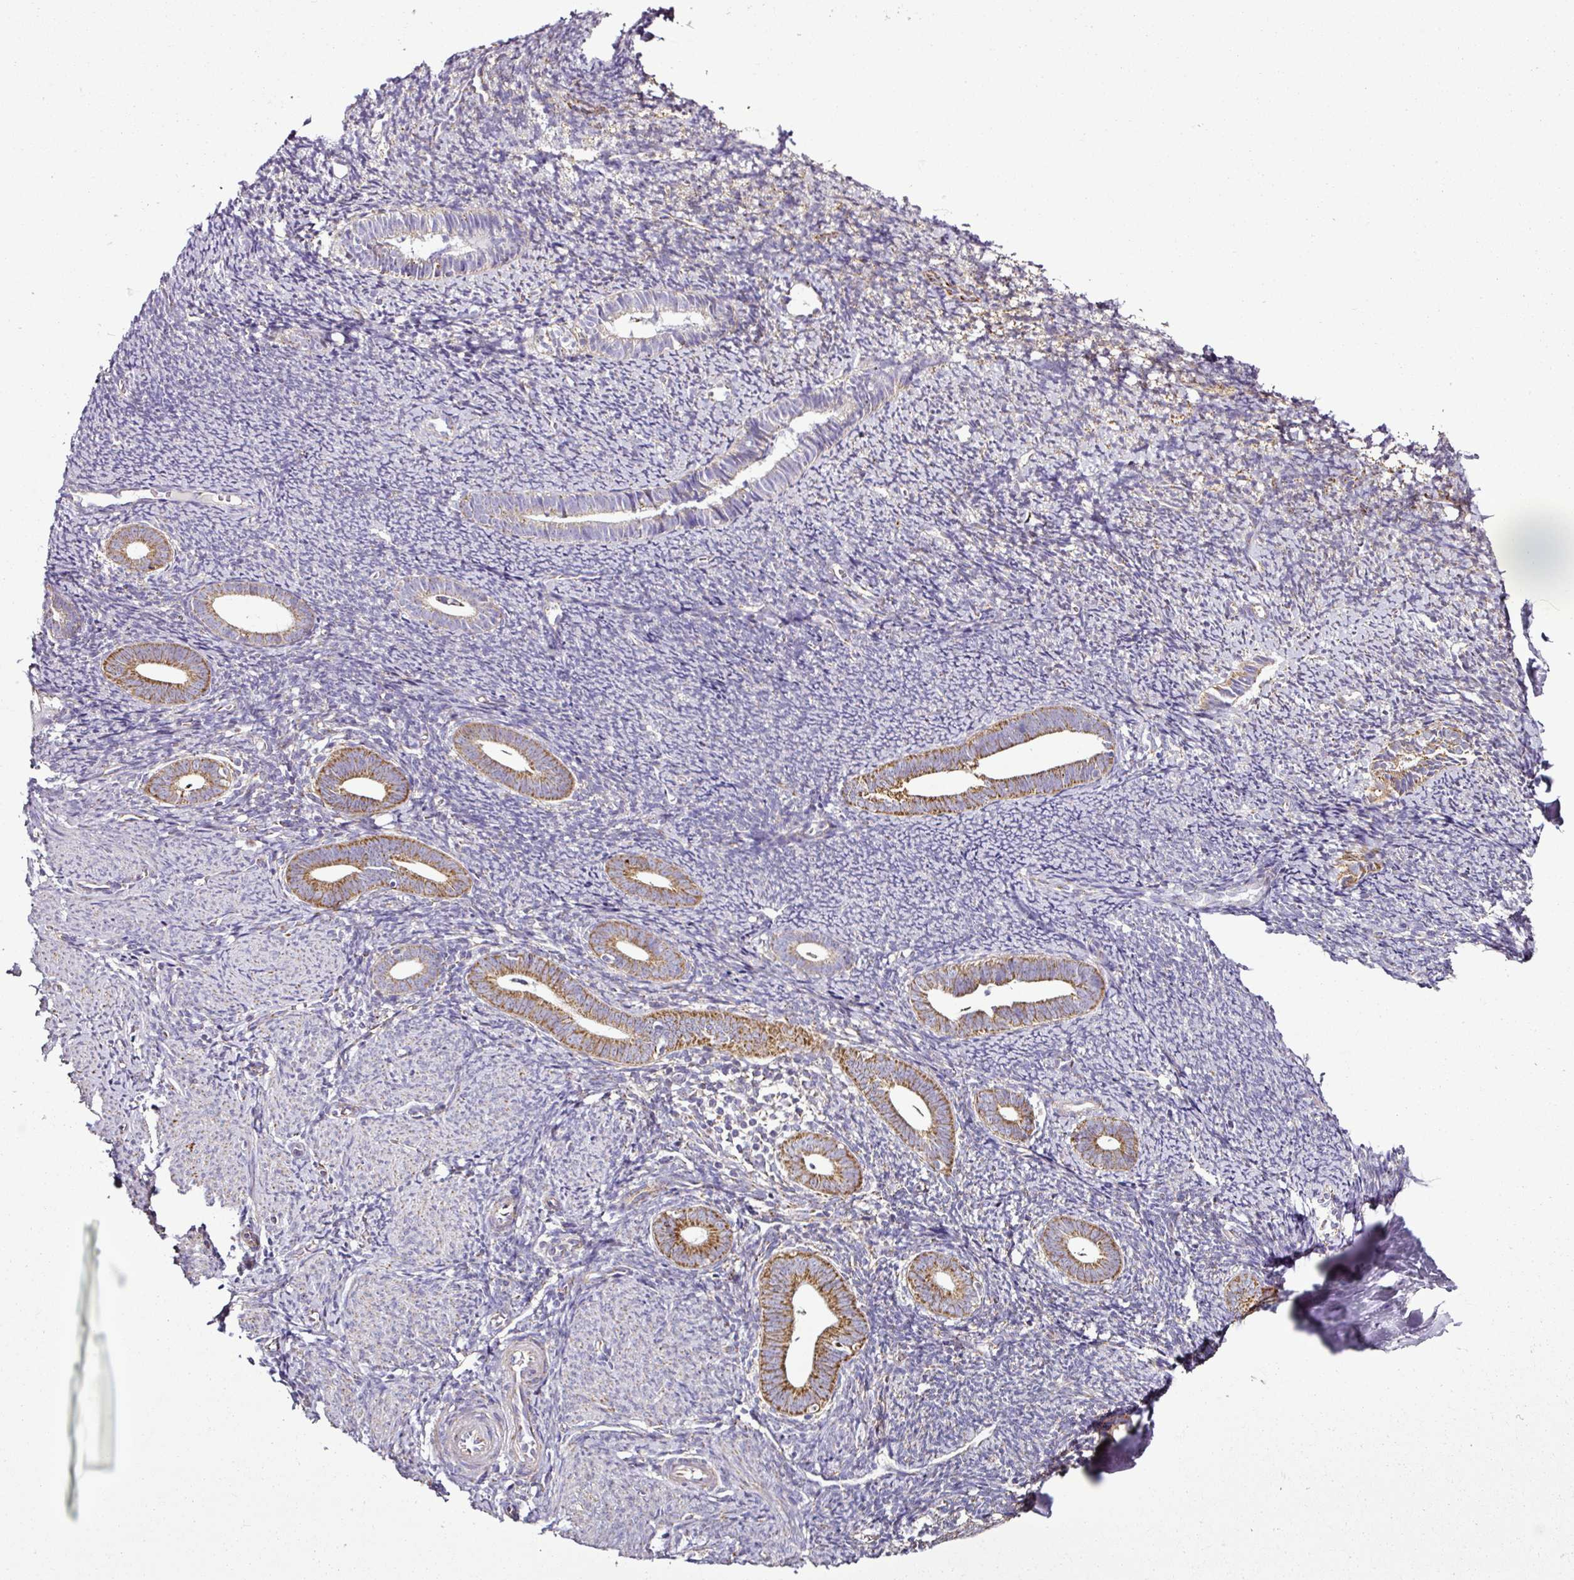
{"staining": {"intensity": "weak", "quantity": "25%-75%", "location": "cytoplasmic/membranous"}, "tissue": "endometrium", "cell_type": "Cells in endometrial stroma", "image_type": "normal", "snomed": [{"axis": "morphology", "description": "Normal tissue, NOS"}, {"axis": "topography", "description": "Endometrium"}], "caption": "A histopathology image of human endometrium stained for a protein displays weak cytoplasmic/membranous brown staining in cells in endometrial stroma.", "gene": "DPAGT1", "patient": {"sex": "female", "age": 39}}